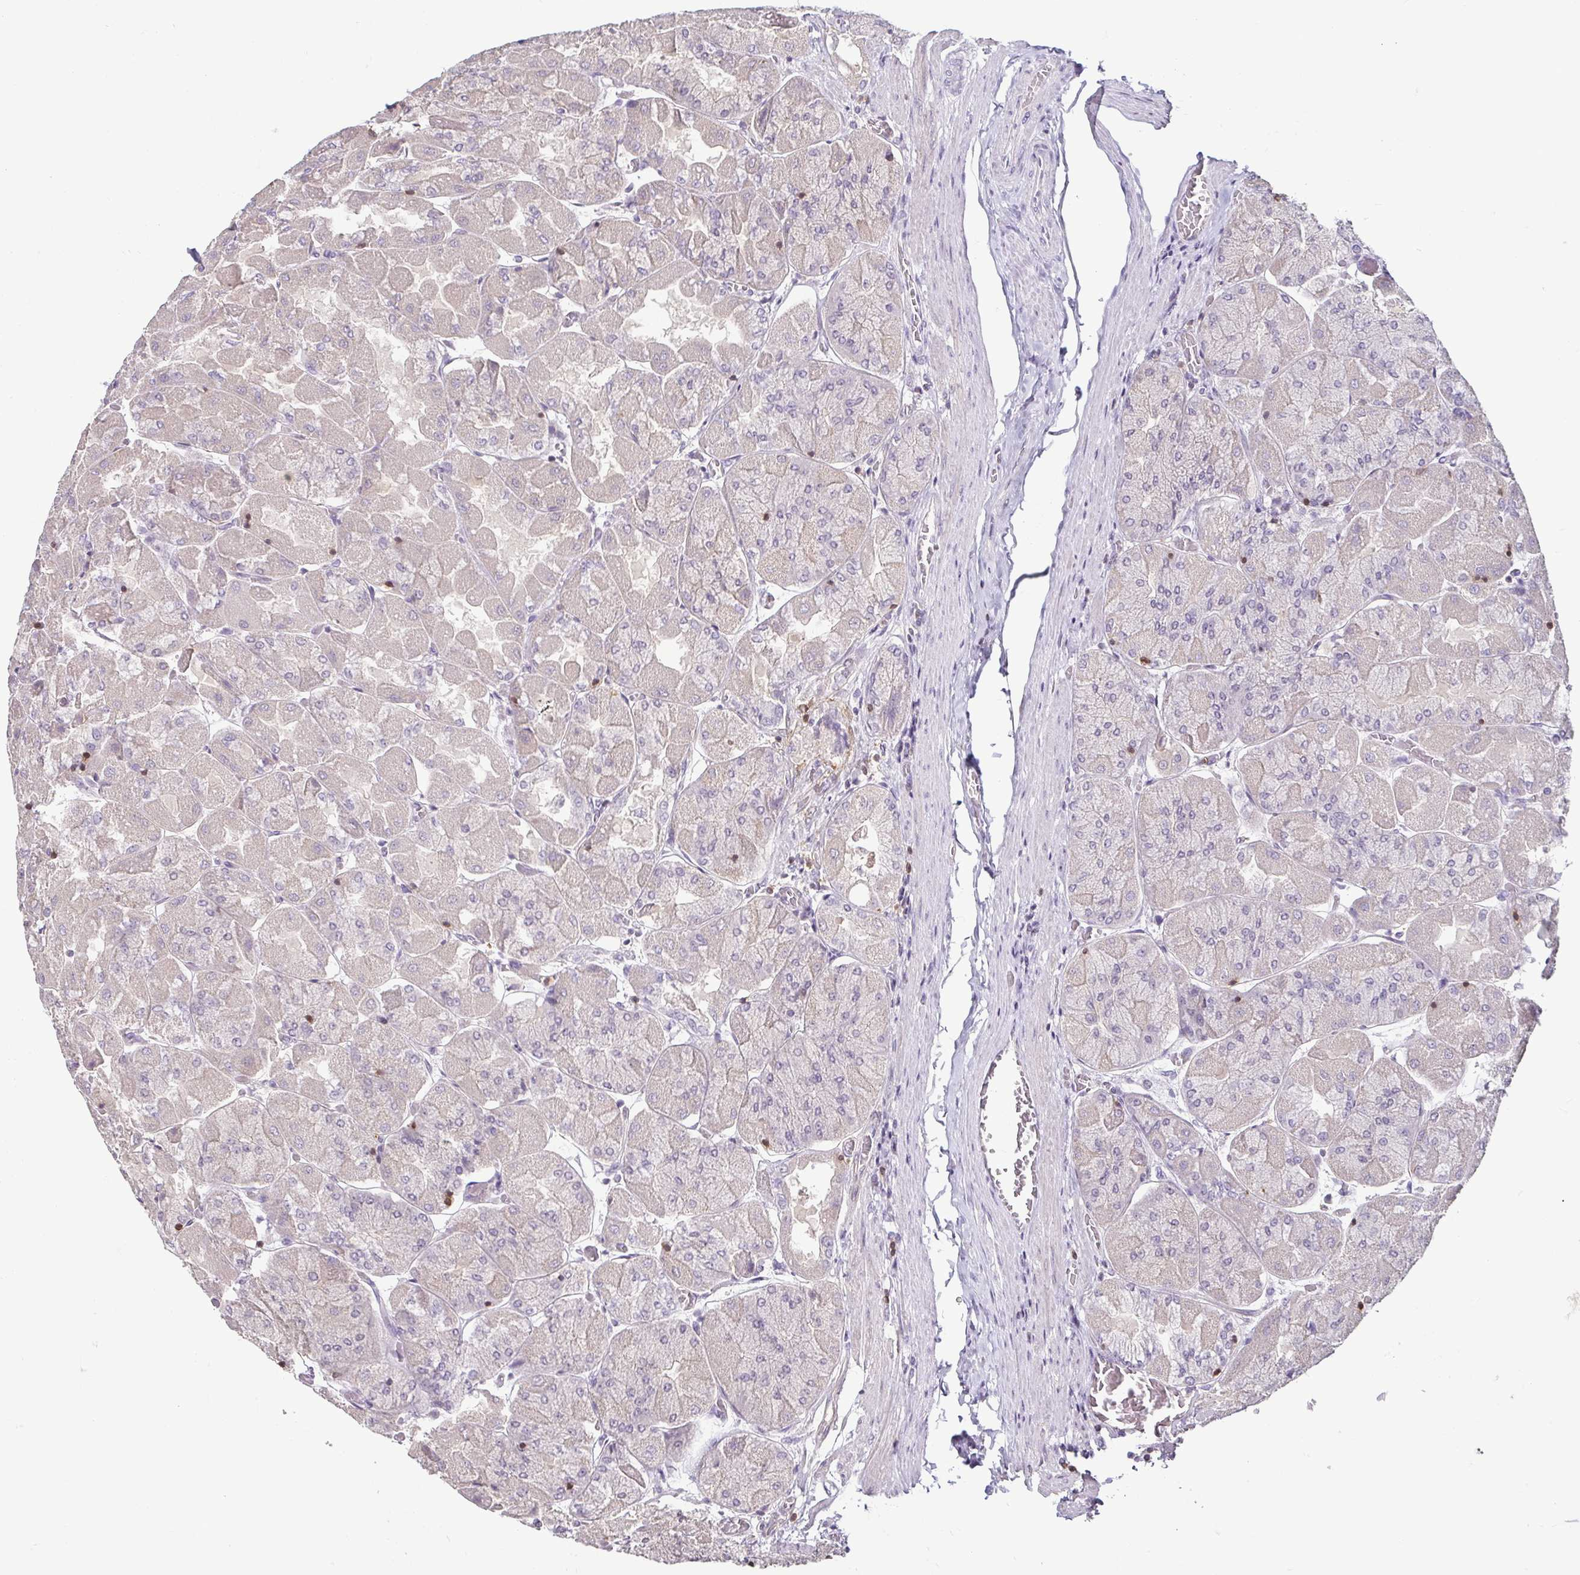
{"staining": {"intensity": "weak", "quantity": "<25%", "location": "nuclear"}, "tissue": "stomach", "cell_type": "Glandular cells", "image_type": "normal", "snomed": [{"axis": "morphology", "description": "Normal tissue, NOS"}, {"axis": "topography", "description": "Stomach"}], "caption": "A high-resolution micrograph shows IHC staining of benign stomach, which shows no significant expression in glandular cells.", "gene": "HOPX", "patient": {"sex": "female", "age": 61}}